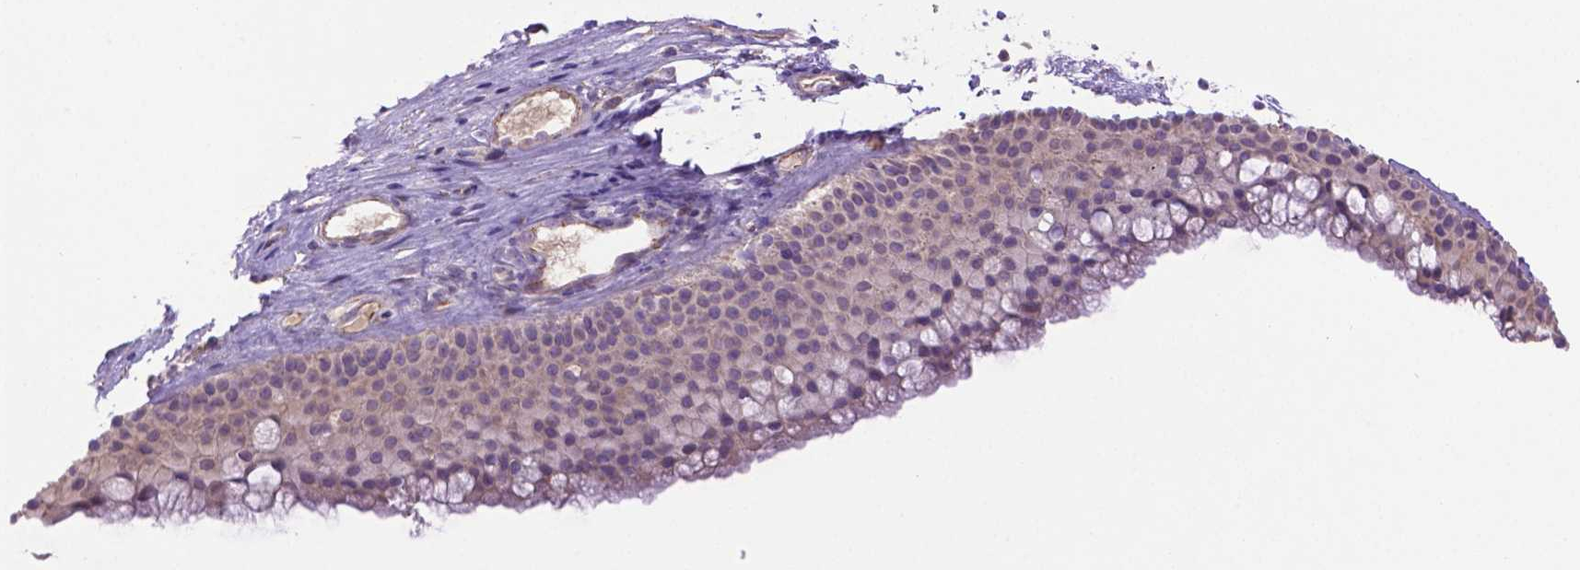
{"staining": {"intensity": "moderate", "quantity": "<25%", "location": "cytoplasmic/membranous"}, "tissue": "nasopharynx", "cell_type": "Respiratory epithelial cells", "image_type": "normal", "snomed": [{"axis": "morphology", "description": "Normal tissue, NOS"}, {"axis": "topography", "description": "Nasopharynx"}], "caption": "A micrograph showing moderate cytoplasmic/membranous expression in approximately <25% of respiratory epithelial cells in benign nasopharynx, as visualized by brown immunohistochemical staining.", "gene": "CCER2", "patient": {"sex": "male", "age": 68}}